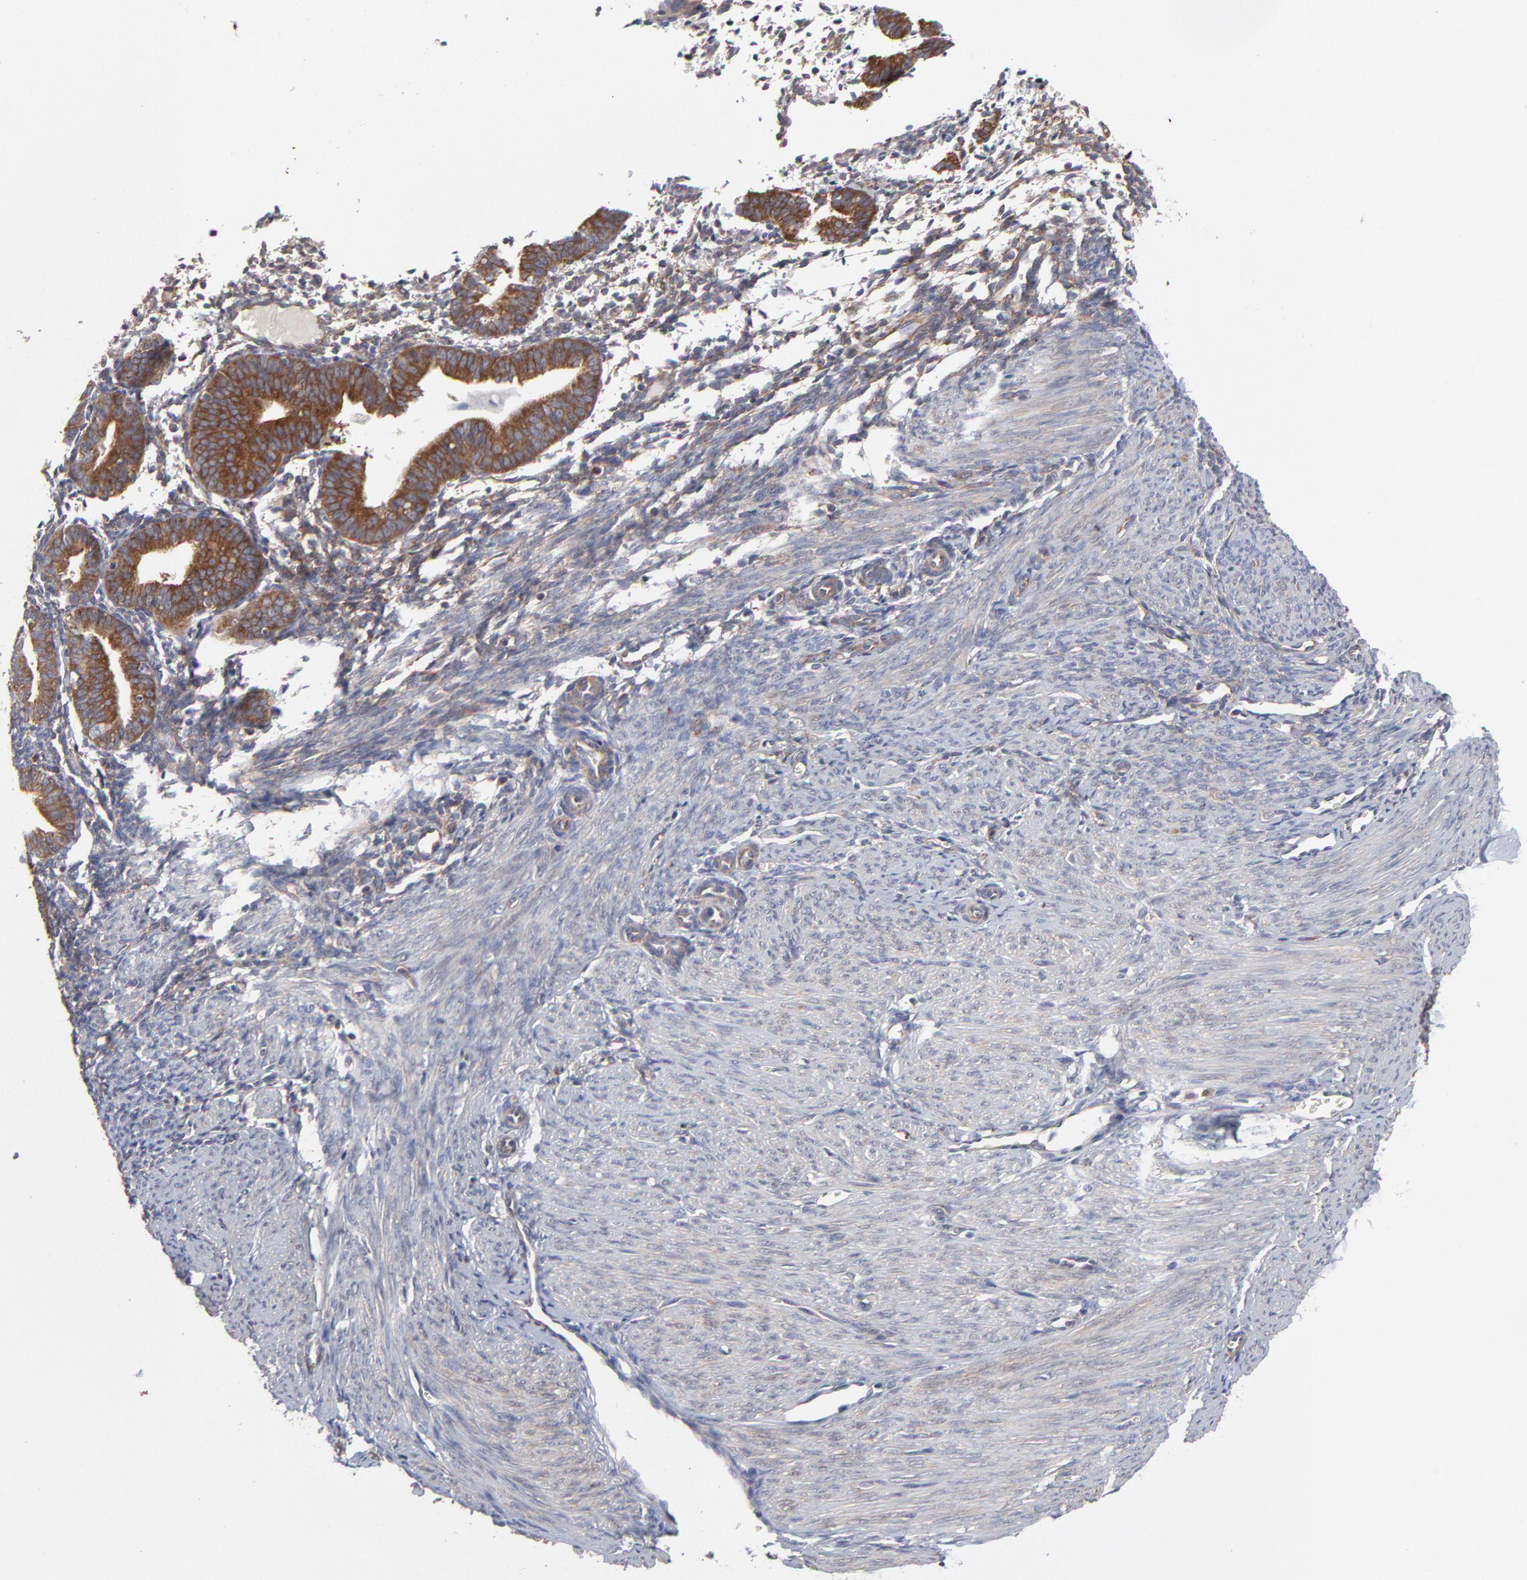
{"staining": {"intensity": "weak", "quantity": "<25%", "location": "cytoplasmic/membranous"}, "tissue": "endometrium", "cell_type": "Cells in endometrial stroma", "image_type": "normal", "snomed": [{"axis": "morphology", "description": "Normal tissue, NOS"}, {"axis": "topography", "description": "Endometrium"}], "caption": "This photomicrograph is of unremarkable endometrium stained with IHC to label a protein in brown with the nuclei are counter-stained blue. There is no positivity in cells in endometrial stroma.", "gene": "NFKBIA", "patient": {"sex": "female", "age": 61}}